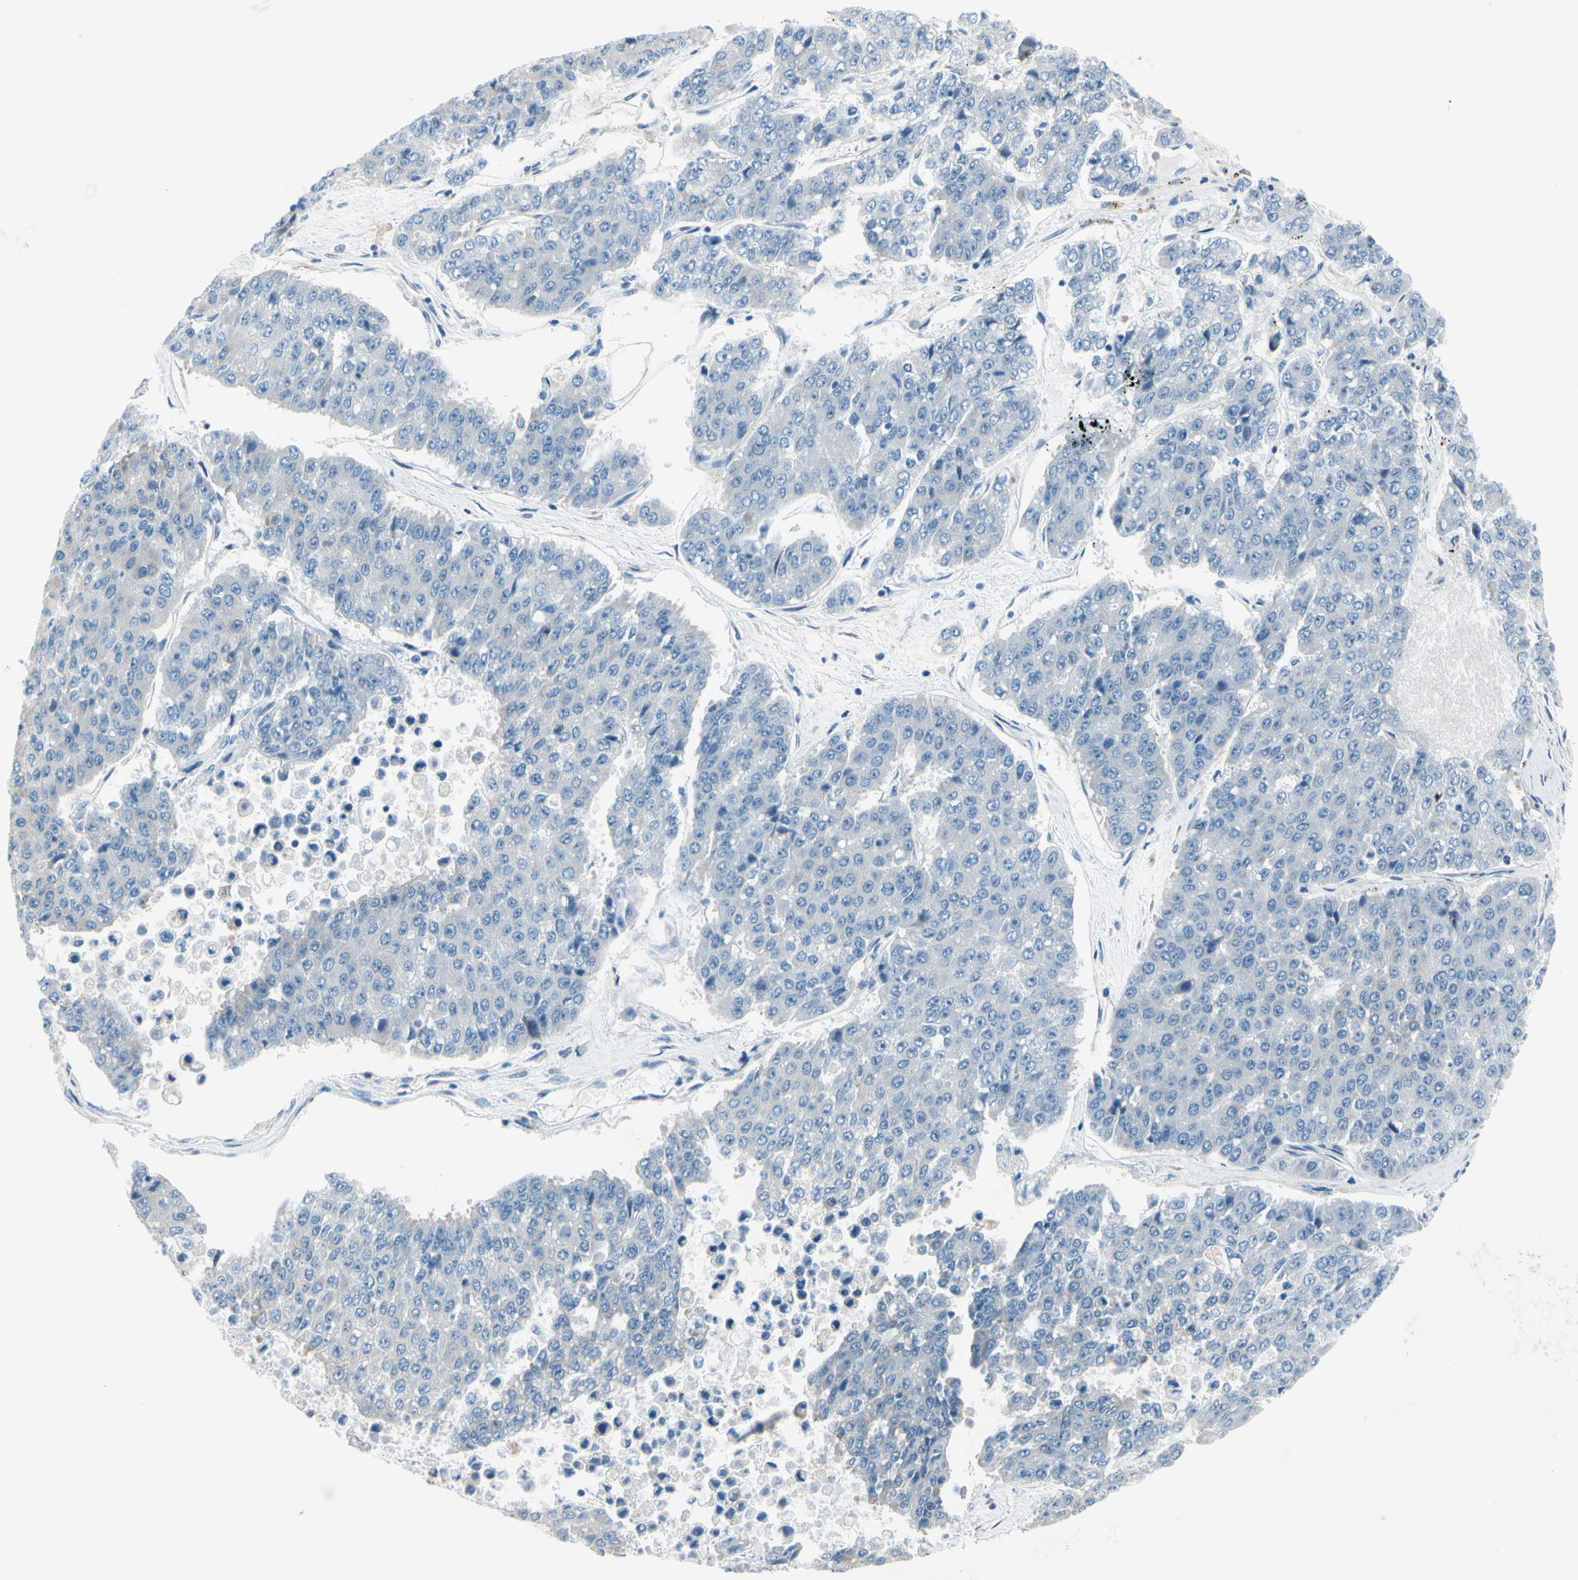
{"staining": {"intensity": "negative", "quantity": "none", "location": "none"}, "tissue": "pancreatic cancer", "cell_type": "Tumor cells", "image_type": "cancer", "snomed": [{"axis": "morphology", "description": "Adenocarcinoma, NOS"}, {"axis": "topography", "description": "Pancreas"}], "caption": "Immunohistochemistry (IHC) of pancreatic adenocarcinoma displays no expression in tumor cells.", "gene": "FCER2", "patient": {"sex": "male", "age": 50}}